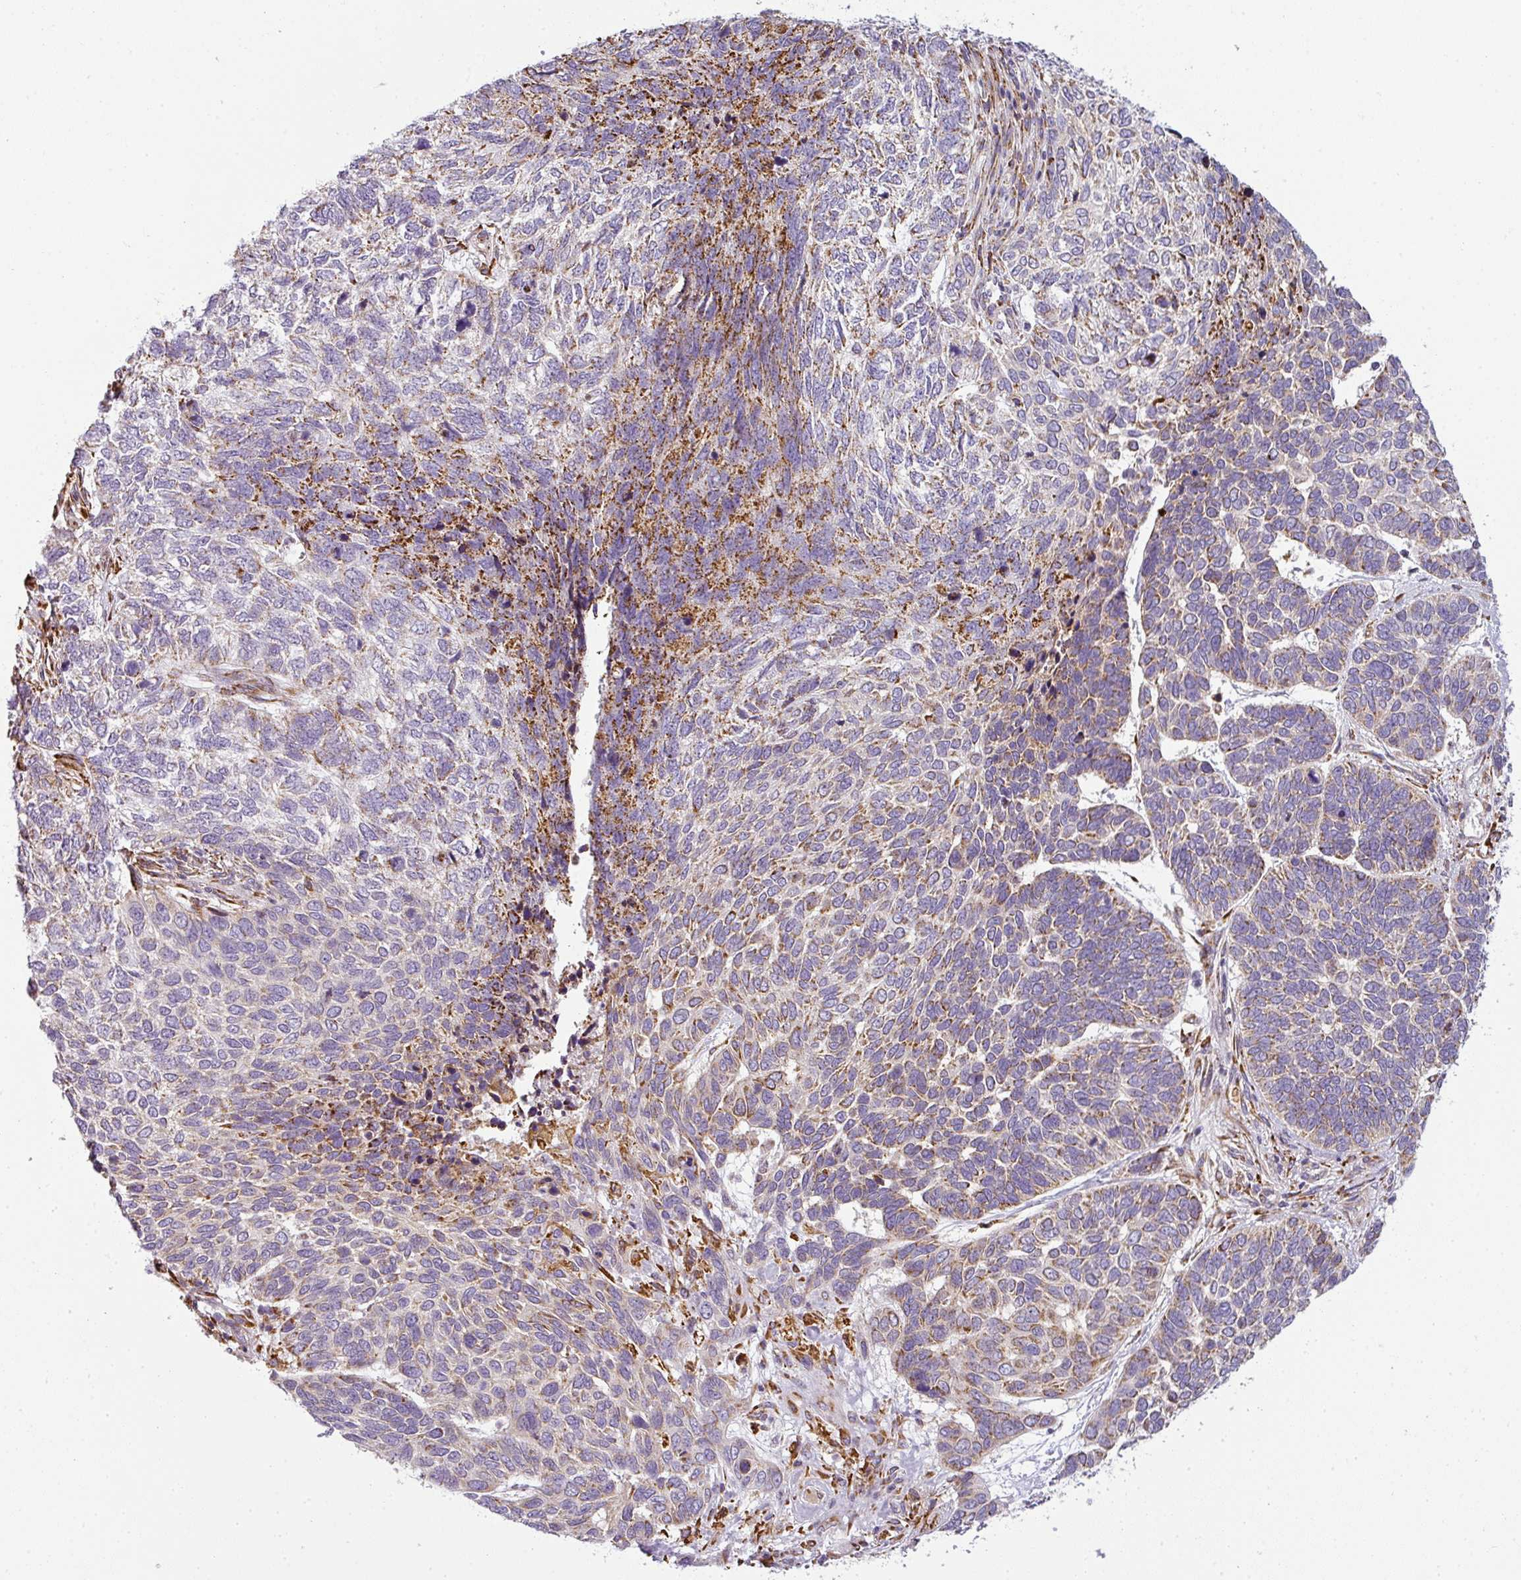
{"staining": {"intensity": "moderate", "quantity": "25%-75%", "location": "cytoplasmic/membranous"}, "tissue": "skin cancer", "cell_type": "Tumor cells", "image_type": "cancer", "snomed": [{"axis": "morphology", "description": "Basal cell carcinoma"}, {"axis": "topography", "description": "Skin"}], "caption": "Moderate cytoplasmic/membranous protein positivity is seen in about 25%-75% of tumor cells in skin cancer (basal cell carcinoma).", "gene": "ANKRD18A", "patient": {"sex": "female", "age": 65}}